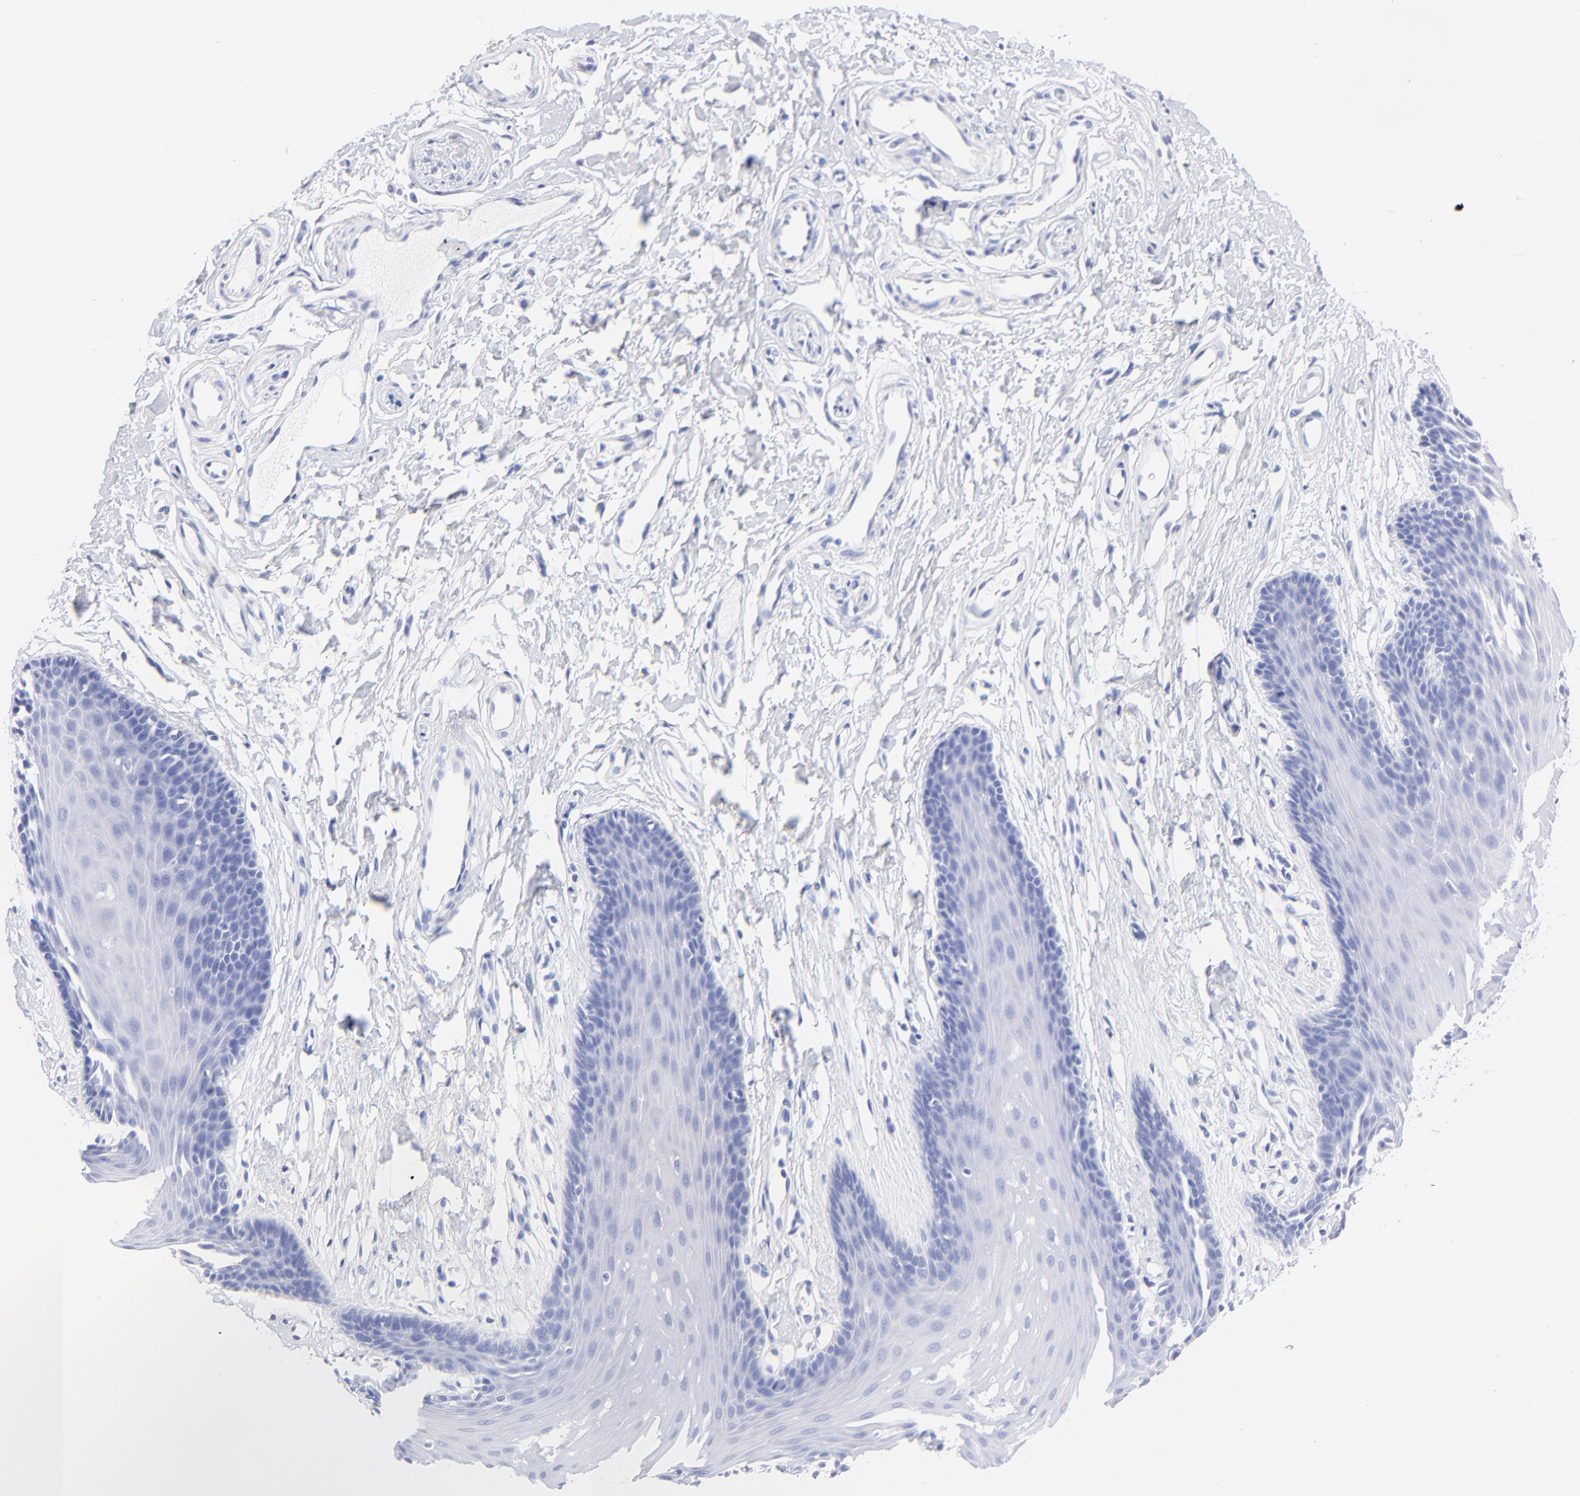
{"staining": {"intensity": "negative", "quantity": "none", "location": "none"}, "tissue": "oral mucosa", "cell_type": "Squamous epithelial cells", "image_type": "normal", "snomed": [{"axis": "morphology", "description": "Normal tissue, NOS"}, {"axis": "topography", "description": "Oral tissue"}], "caption": "This is a photomicrograph of immunohistochemistry (IHC) staining of benign oral mucosa, which shows no positivity in squamous epithelial cells.", "gene": "HORMAD2", "patient": {"sex": "male", "age": 62}}